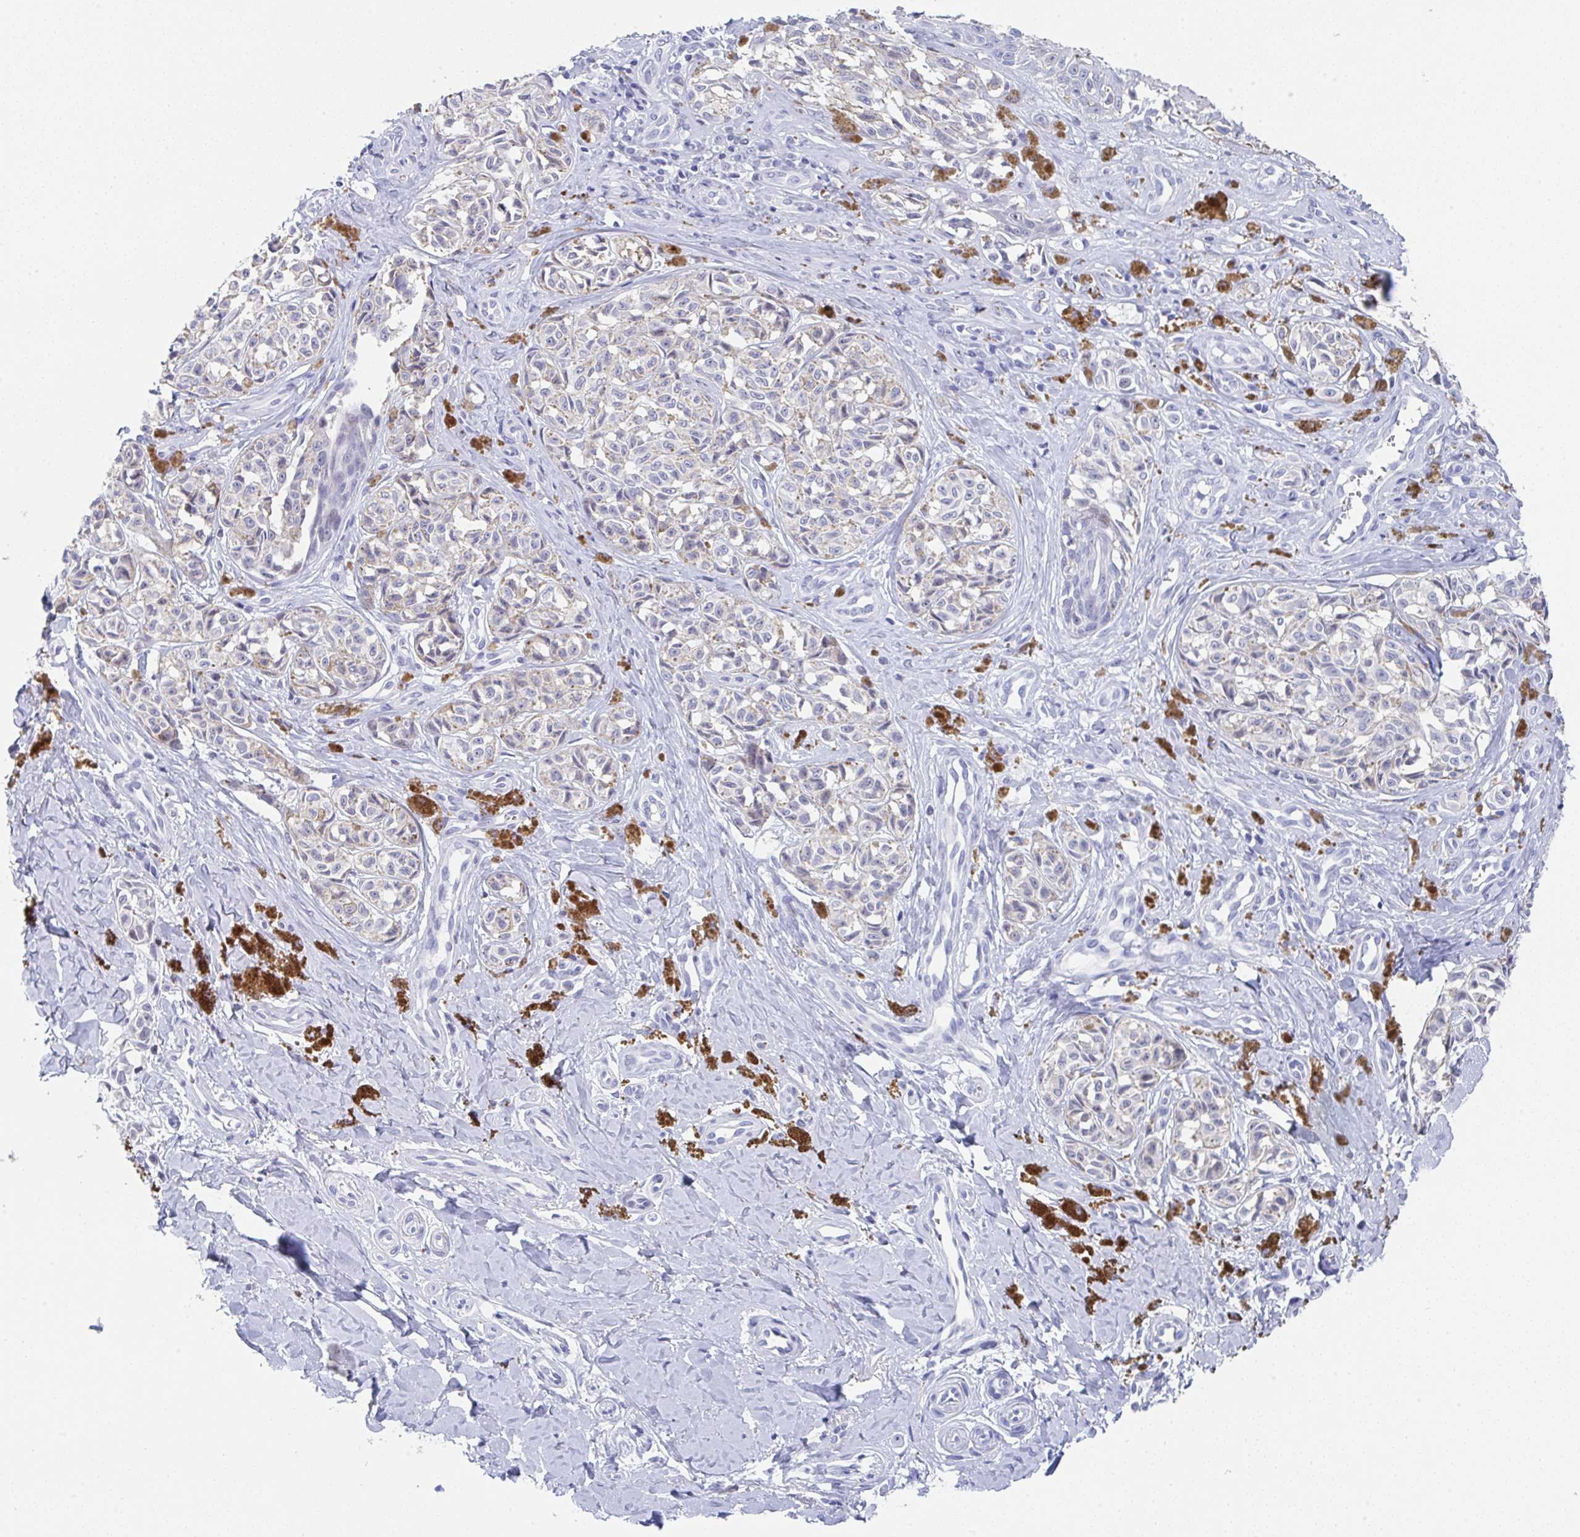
{"staining": {"intensity": "negative", "quantity": "none", "location": "none"}, "tissue": "melanoma", "cell_type": "Tumor cells", "image_type": "cancer", "snomed": [{"axis": "morphology", "description": "Malignant melanoma, NOS"}, {"axis": "topography", "description": "Skin"}], "caption": "This histopathology image is of melanoma stained with IHC to label a protein in brown with the nuclei are counter-stained blue. There is no positivity in tumor cells.", "gene": "TNFRSF8", "patient": {"sex": "female", "age": 65}}